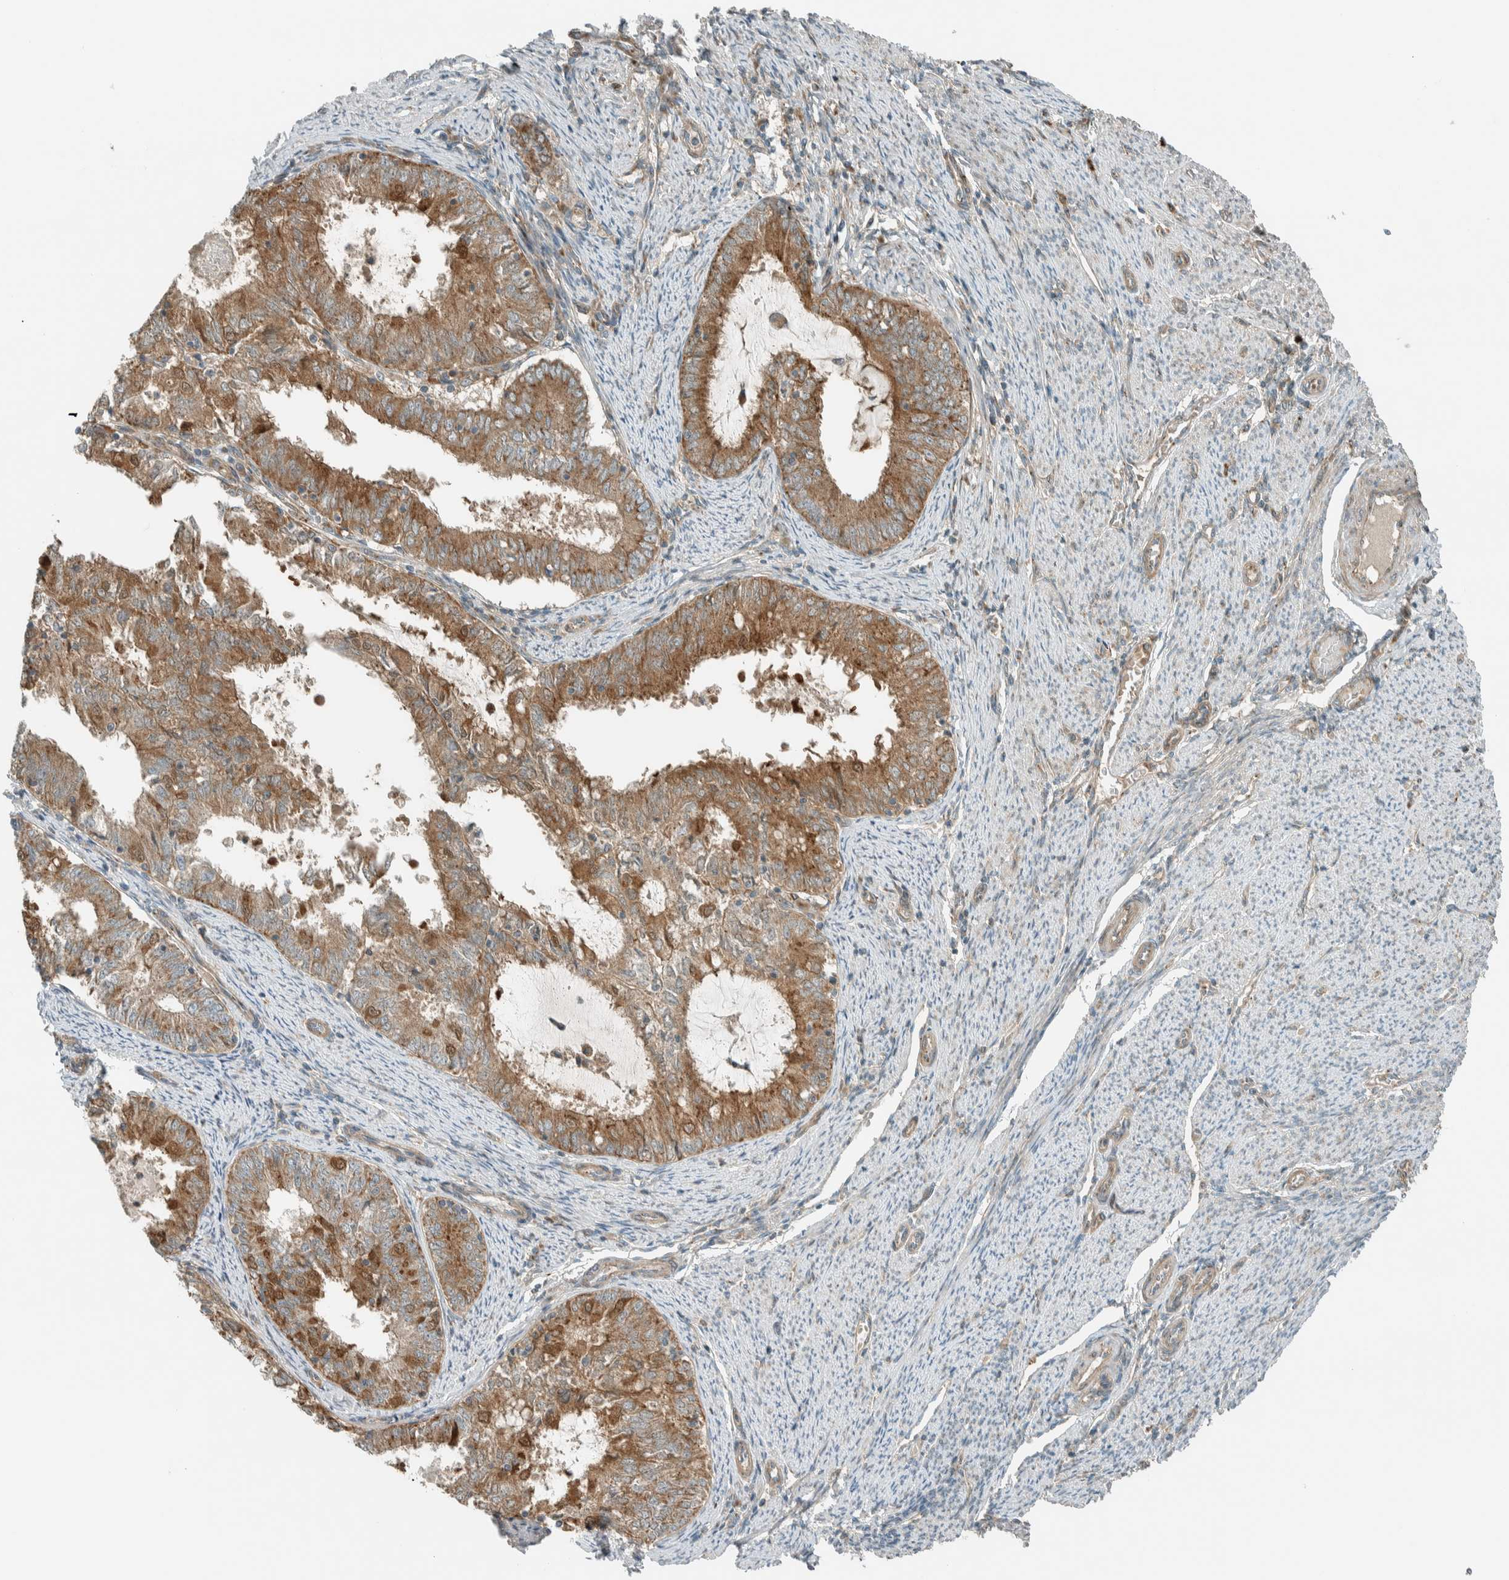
{"staining": {"intensity": "moderate", "quantity": ">75%", "location": "cytoplasmic/membranous,nuclear"}, "tissue": "endometrial cancer", "cell_type": "Tumor cells", "image_type": "cancer", "snomed": [{"axis": "morphology", "description": "Adenocarcinoma, NOS"}, {"axis": "topography", "description": "Endometrium"}], "caption": "A histopathology image showing moderate cytoplasmic/membranous and nuclear expression in about >75% of tumor cells in endometrial adenocarcinoma, as visualized by brown immunohistochemical staining.", "gene": "EXOC7", "patient": {"sex": "female", "age": 57}}